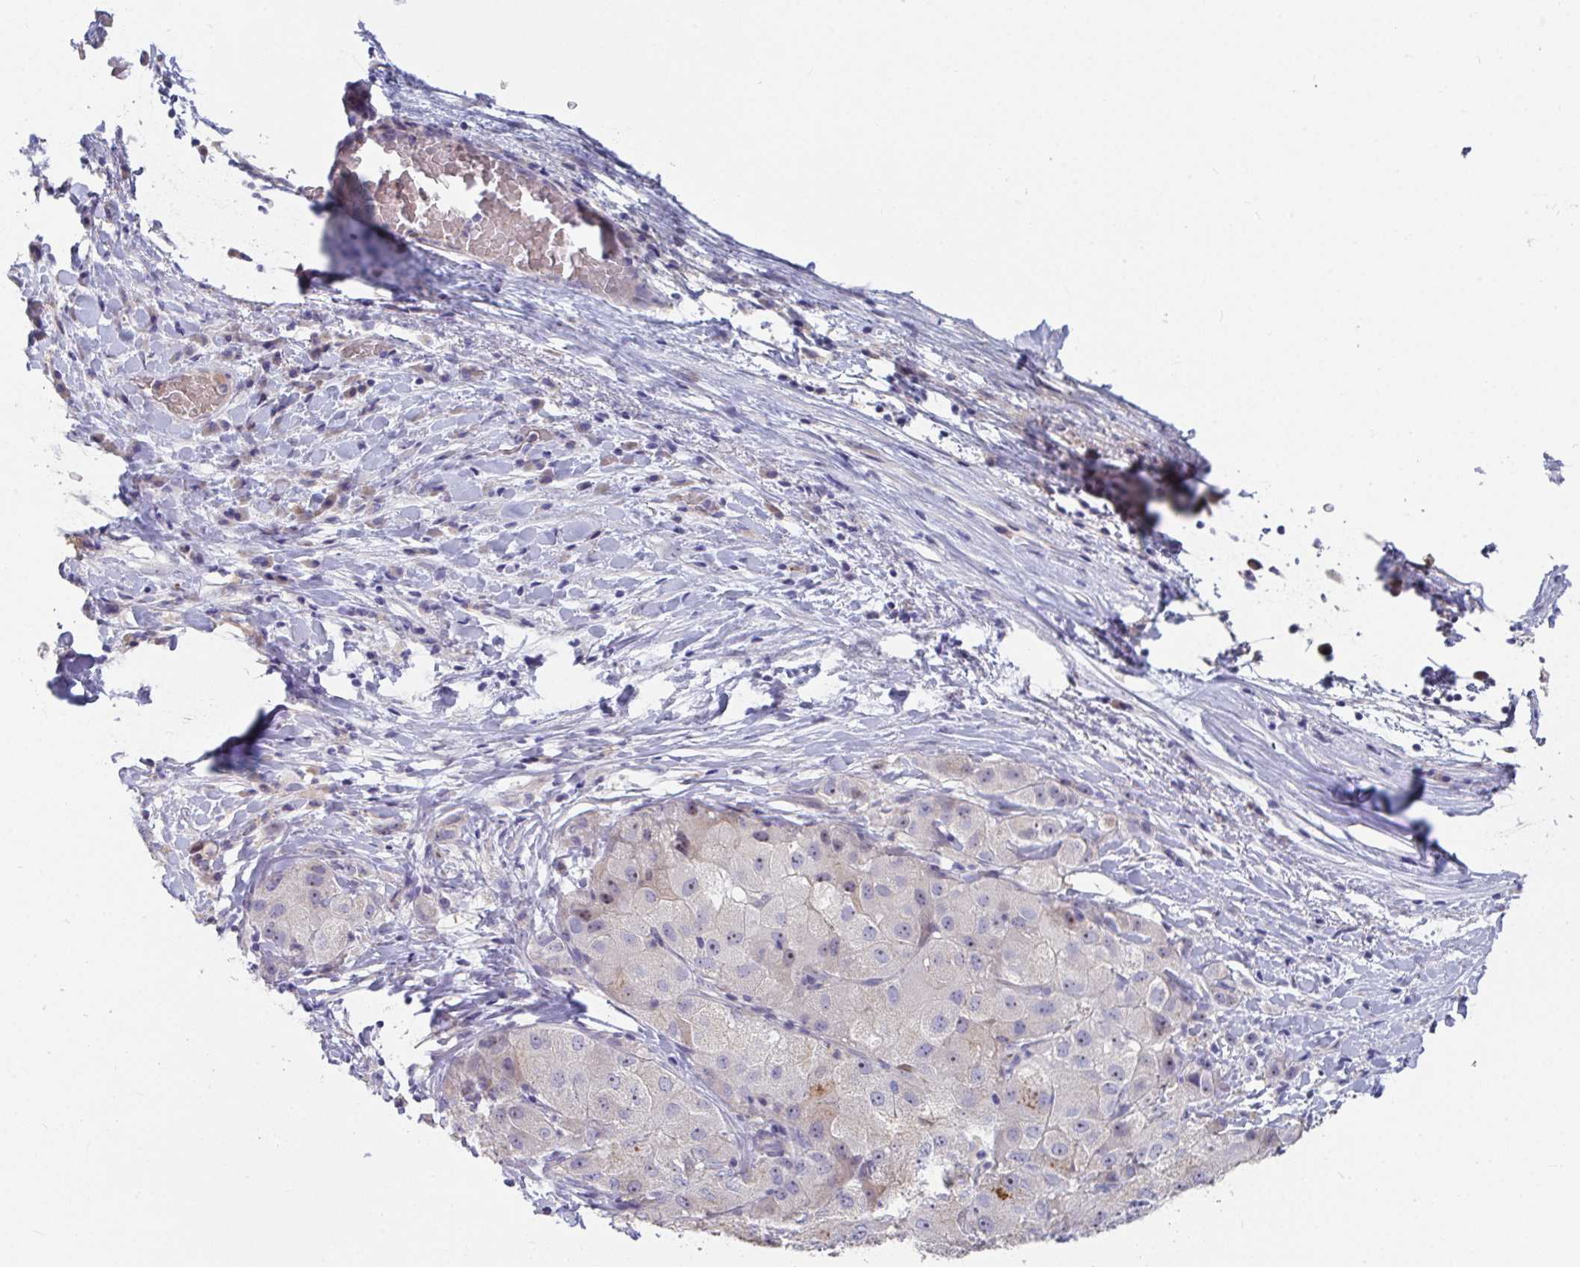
{"staining": {"intensity": "negative", "quantity": "none", "location": "none"}, "tissue": "liver cancer", "cell_type": "Tumor cells", "image_type": "cancer", "snomed": [{"axis": "morphology", "description": "Carcinoma, Hepatocellular, NOS"}, {"axis": "topography", "description": "Liver"}], "caption": "High power microscopy histopathology image of an immunohistochemistry image of liver cancer, revealing no significant staining in tumor cells.", "gene": "ANO5", "patient": {"sex": "male", "age": 80}}